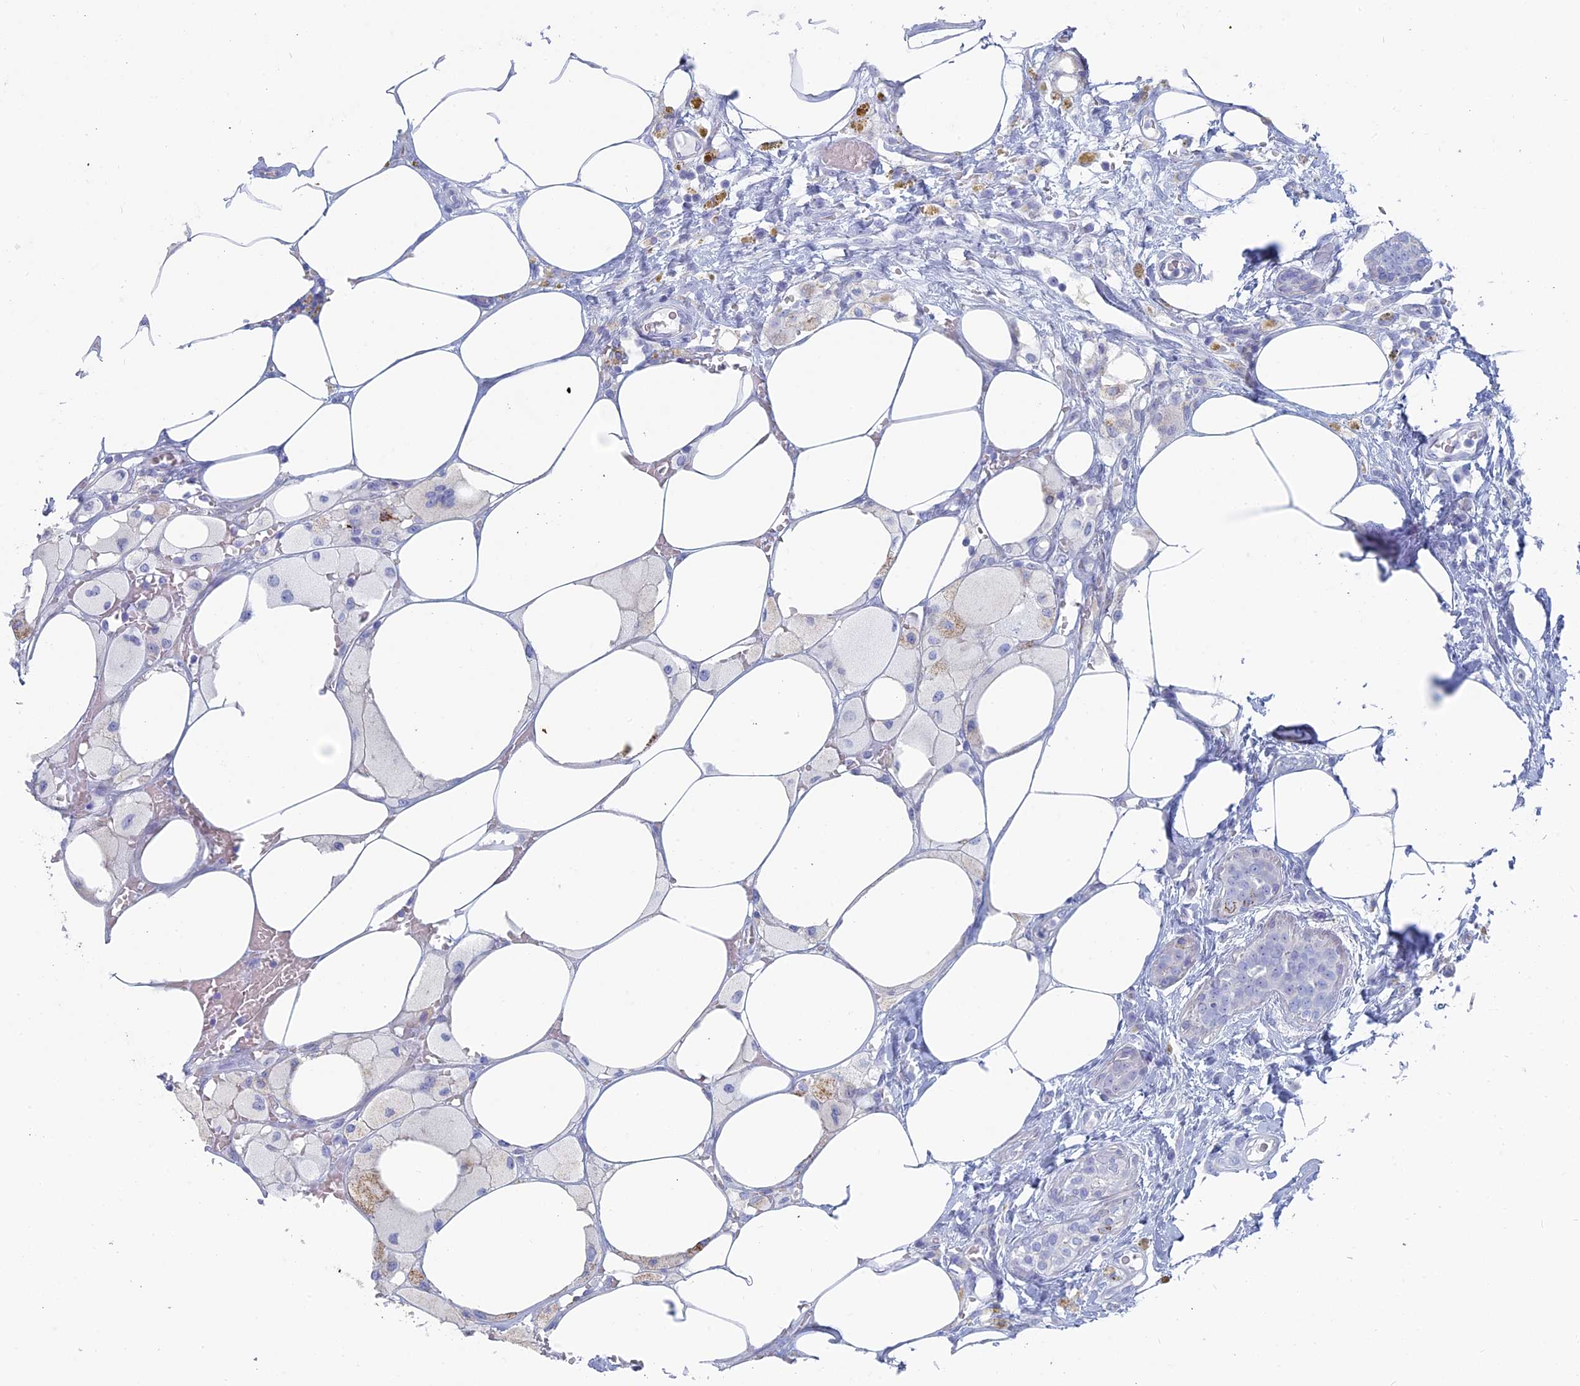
{"staining": {"intensity": "negative", "quantity": "none", "location": "none"}, "tissue": "breast cancer", "cell_type": "Tumor cells", "image_type": "cancer", "snomed": [{"axis": "morphology", "description": "Lobular carcinoma"}, {"axis": "topography", "description": "Breast"}], "caption": "Immunohistochemistry (IHC) histopathology image of human lobular carcinoma (breast) stained for a protein (brown), which demonstrates no staining in tumor cells. (DAB (3,3'-diaminobenzidine) IHC, high magnification).", "gene": "ALMS1", "patient": {"sex": "female", "age": 58}}